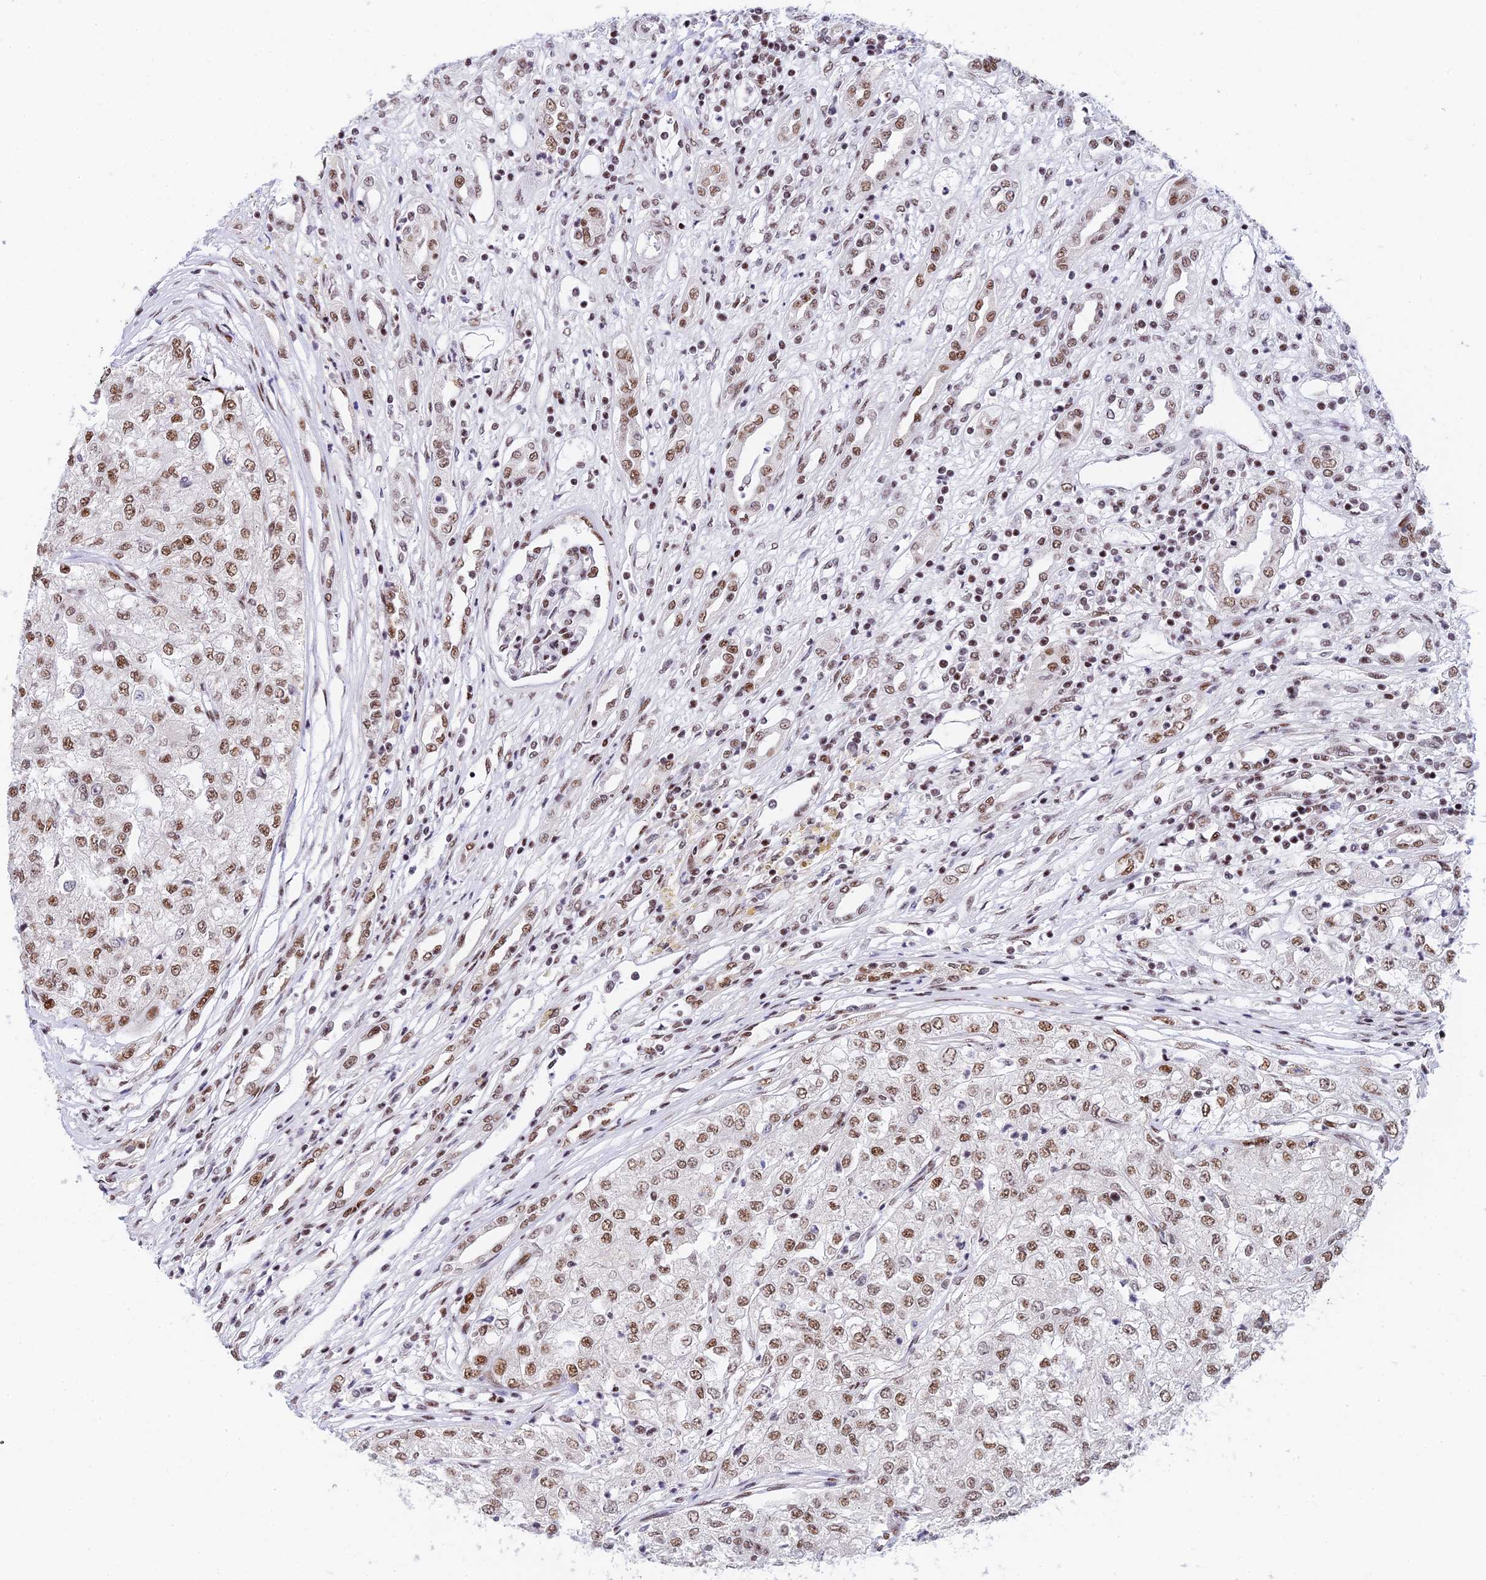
{"staining": {"intensity": "moderate", "quantity": ">75%", "location": "nuclear"}, "tissue": "renal cancer", "cell_type": "Tumor cells", "image_type": "cancer", "snomed": [{"axis": "morphology", "description": "Adenocarcinoma, NOS"}, {"axis": "topography", "description": "Kidney"}], "caption": "Immunohistochemical staining of human renal cancer (adenocarcinoma) displays moderate nuclear protein staining in approximately >75% of tumor cells. (Brightfield microscopy of DAB IHC at high magnification).", "gene": "USP22", "patient": {"sex": "female", "age": 54}}